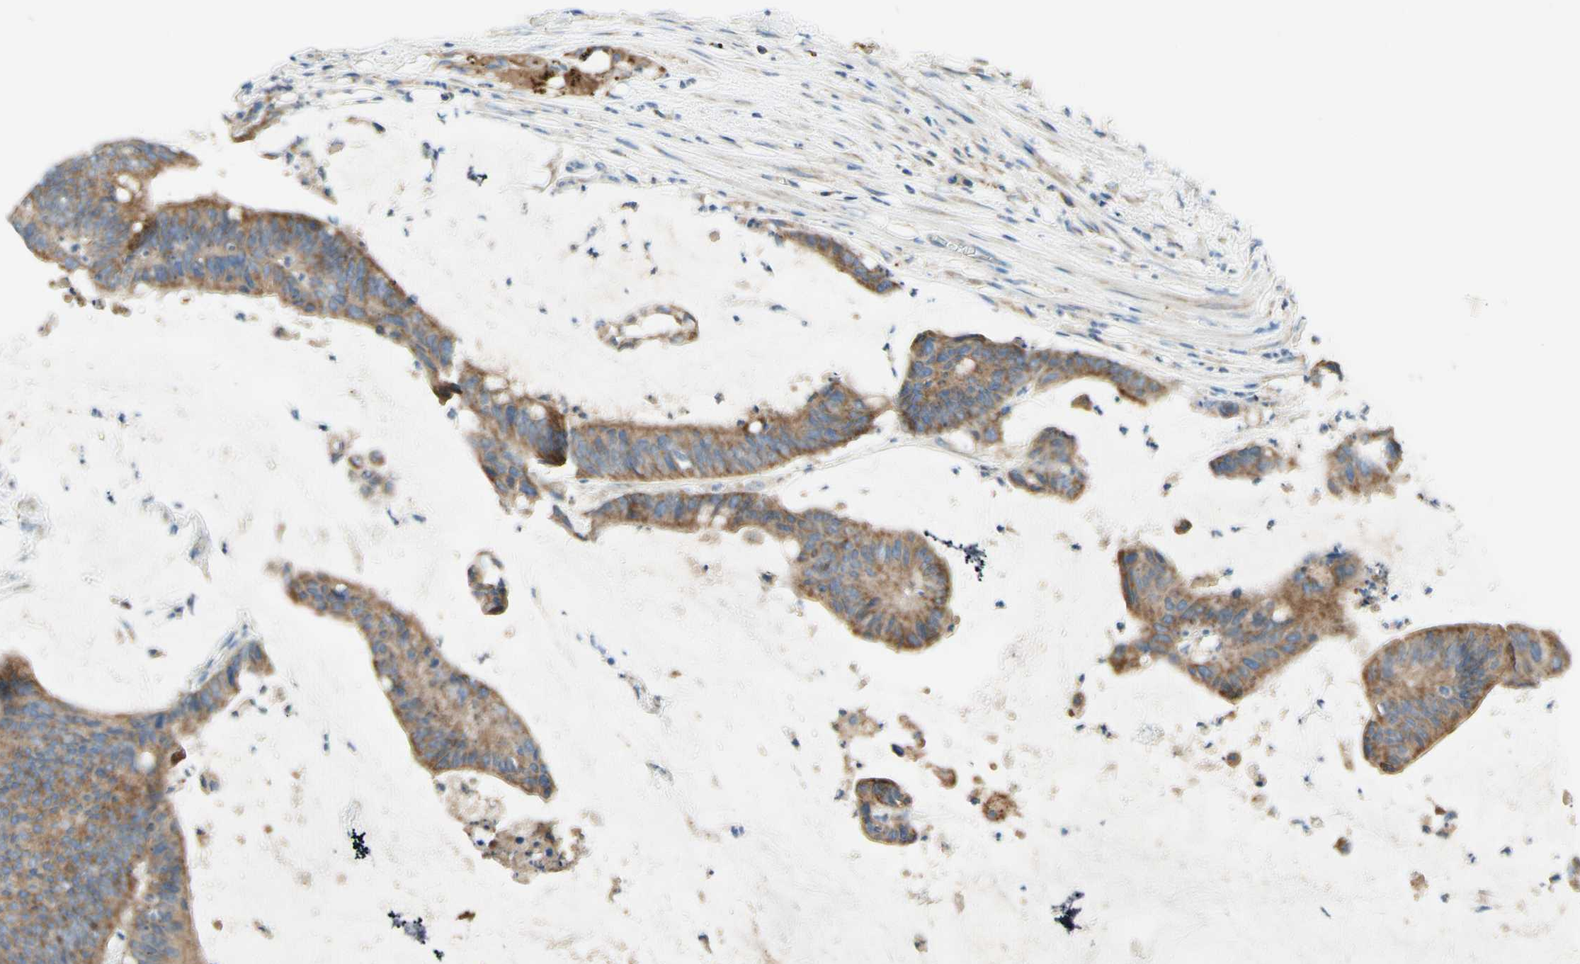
{"staining": {"intensity": "moderate", "quantity": ">75%", "location": "cytoplasmic/membranous"}, "tissue": "colorectal cancer", "cell_type": "Tumor cells", "image_type": "cancer", "snomed": [{"axis": "morphology", "description": "Adenocarcinoma, NOS"}, {"axis": "topography", "description": "Rectum"}], "caption": "Moderate cytoplasmic/membranous staining is seen in approximately >75% of tumor cells in colorectal adenocarcinoma. (Stains: DAB (3,3'-diaminobenzidine) in brown, nuclei in blue, Microscopy: brightfield microscopy at high magnification).", "gene": "ARMC10", "patient": {"sex": "female", "age": 66}}